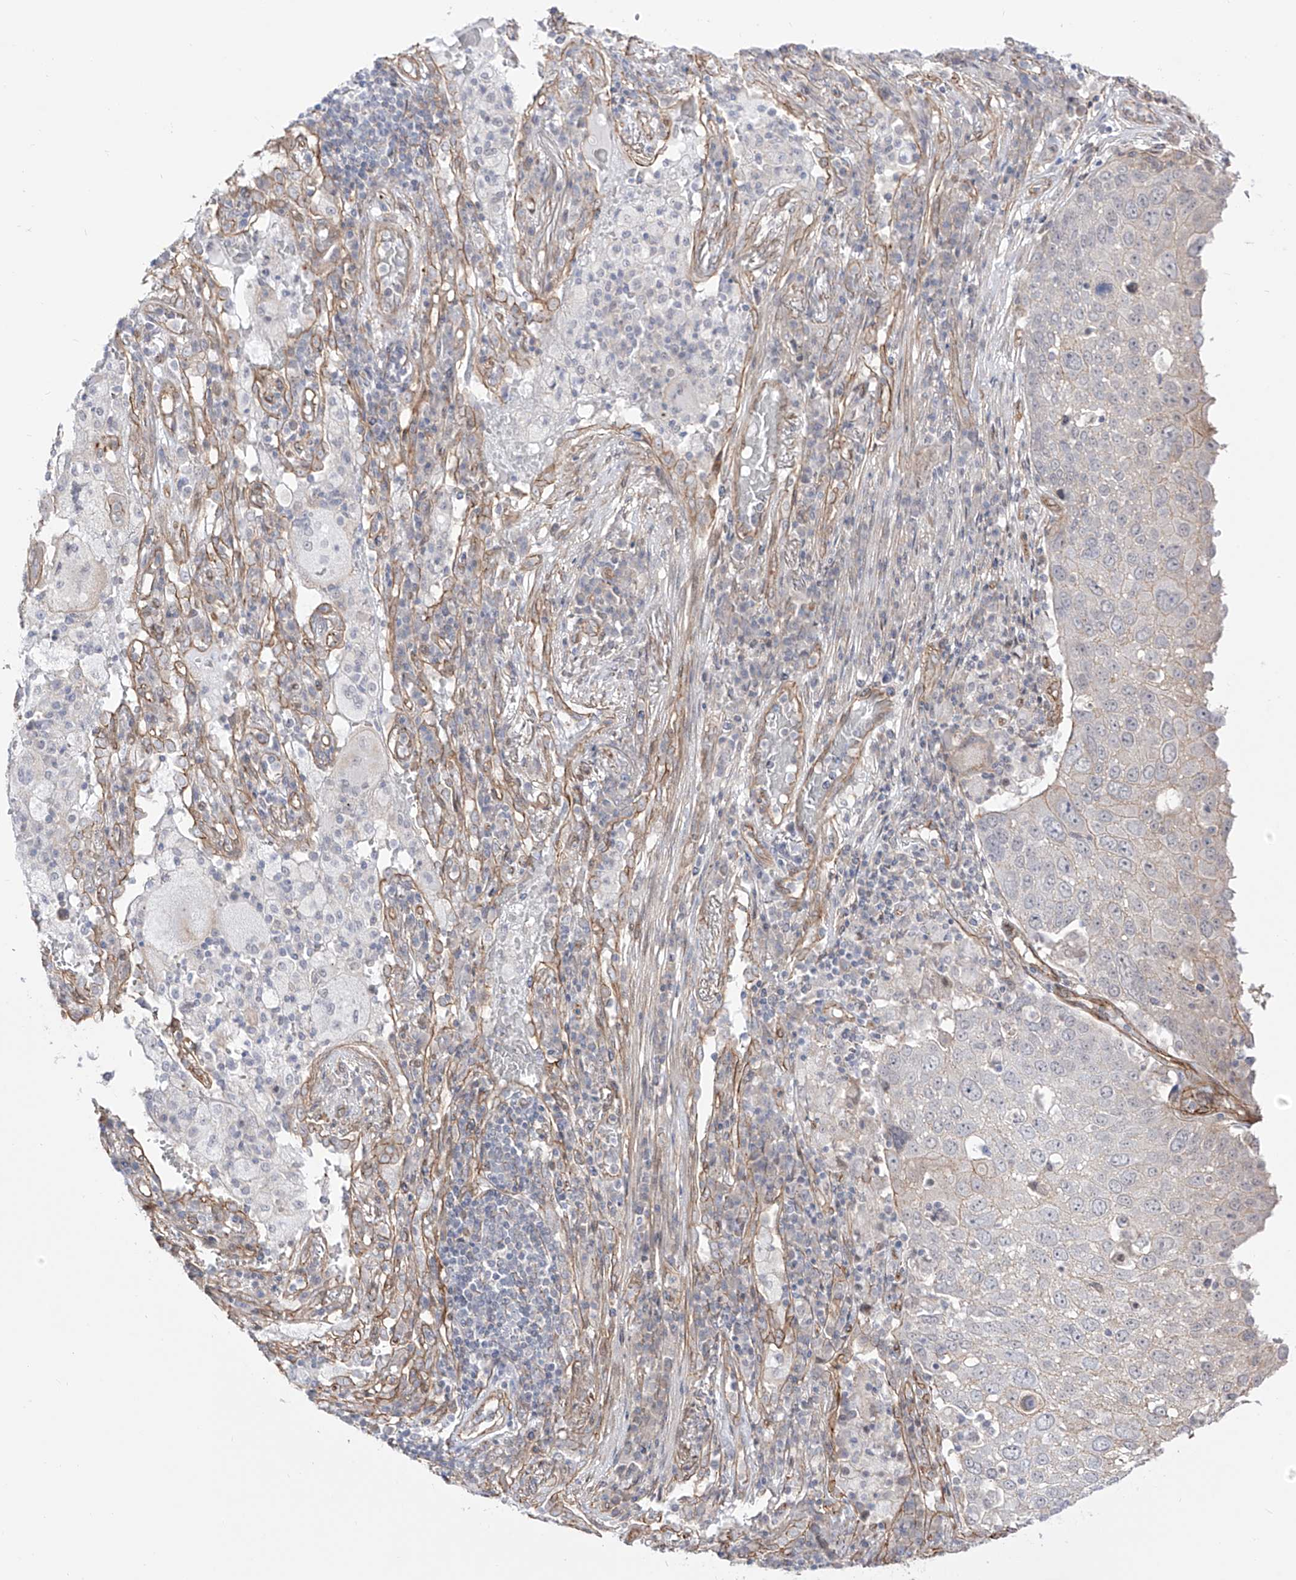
{"staining": {"intensity": "weak", "quantity": "<25%", "location": "cytoplasmic/membranous"}, "tissue": "lung cancer", "cell_type": "Tumor cells", "image_type": "cancer", "snomed": [{"axis": "morphology", "description": "Squamous cell carcinoma, NOS"}, {"axis": "topography", "description": "Lung"}], "caption": "A histopathology image of human squamous cell carcinoma (lung) is negative for staining in tumor cells.", "gene": "ZNF180", "patient": {"sex": "male", "age": 65}}